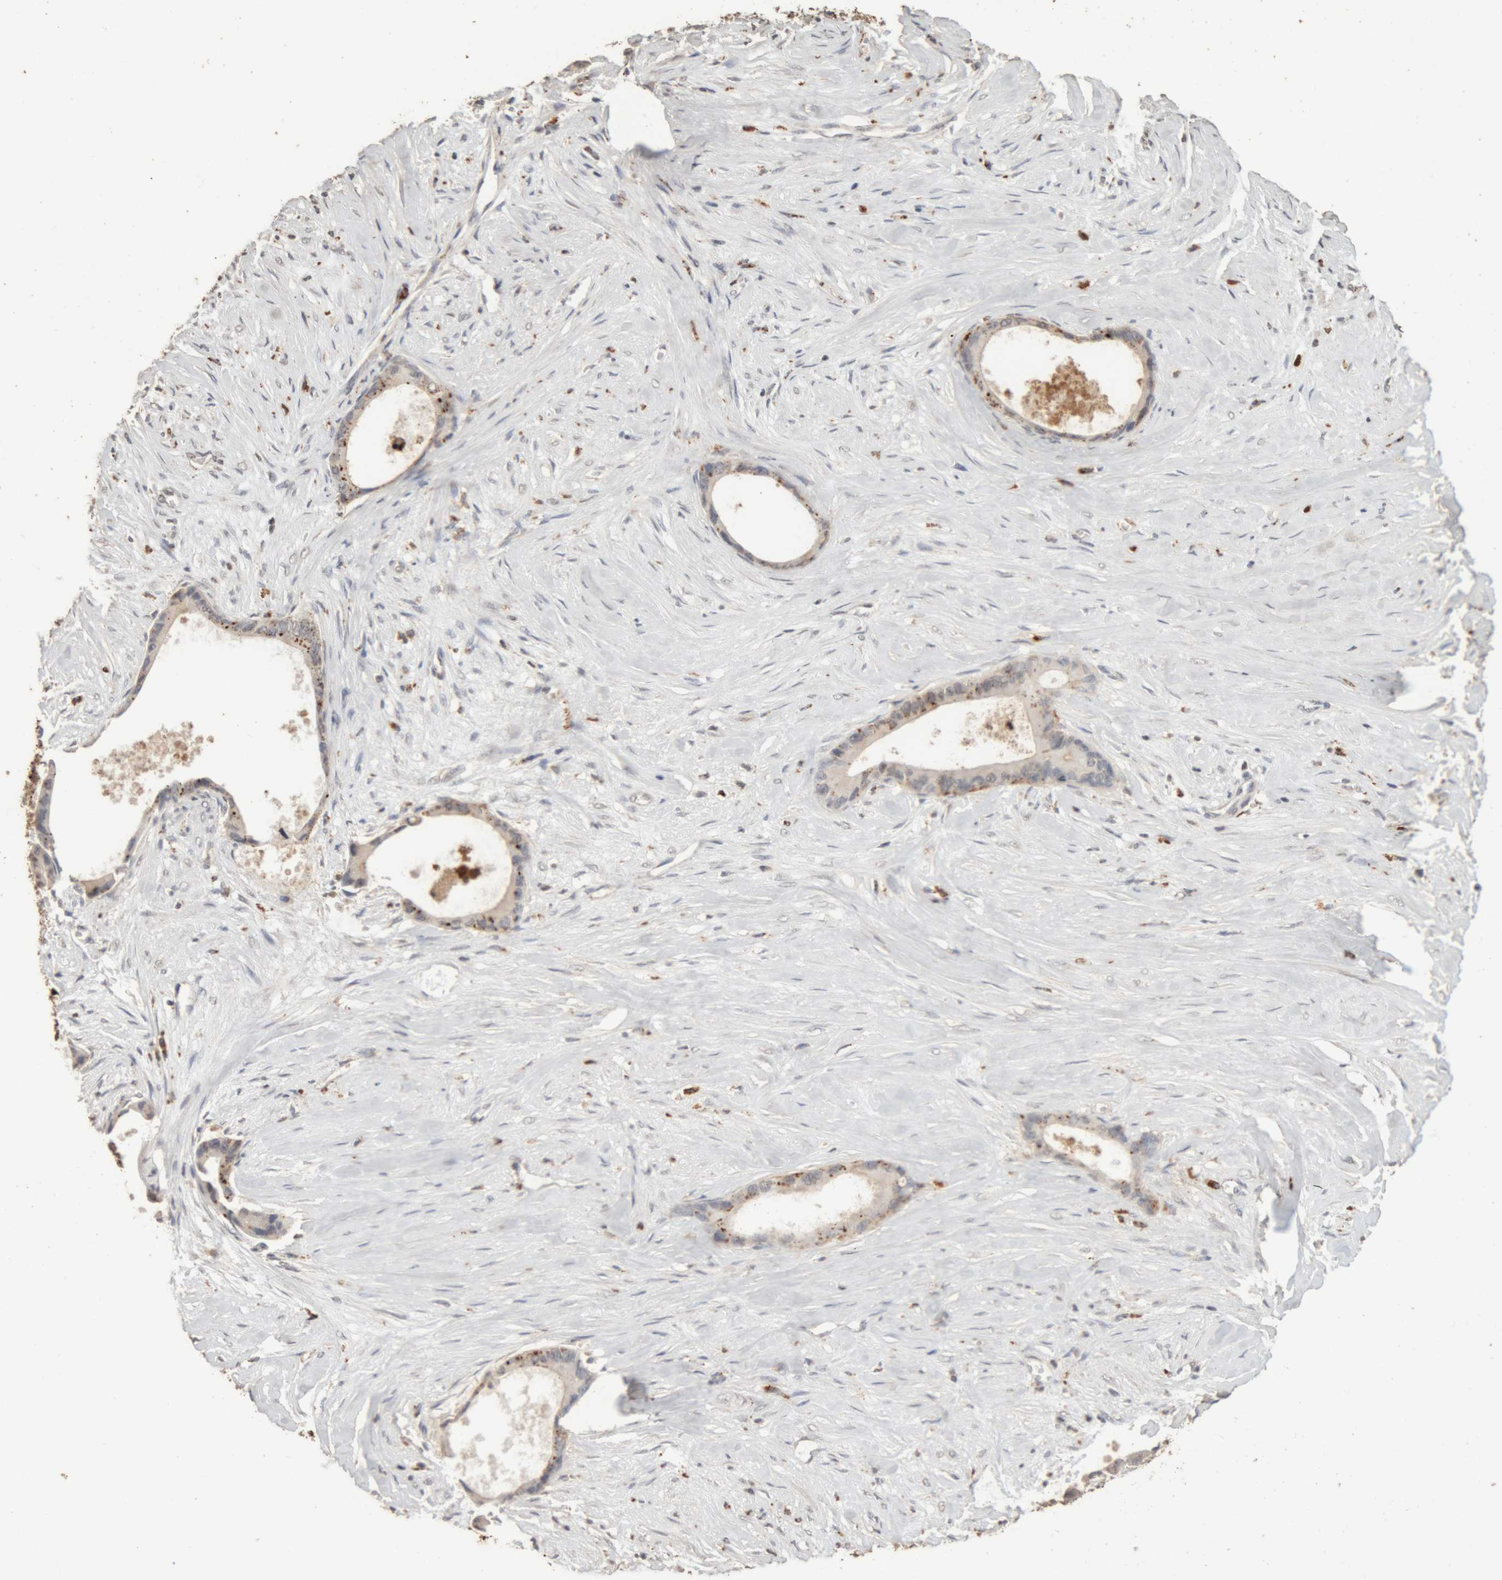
{"staining": {"intensity": "moderate", "quantity": "25%-75%", "location": "cytoplasmic/membranous"}, "tissue": "liver cancer", "cell_type": "Tumor cells", "image_type": "cancer", "snomed": [{"axis": "morphology", "description": "Cholangiocarcinoma"}, {"axis": "topography", "description": "Liver"}], "caption": "This micrograph shows IHC staining of liver cholangiocarcinoma, with medium moderate cytoplasmic/membranous expression in about 25%-75% of tumor cells.", "gene": "ARSA", "patient": {"sex": "female", "age": 55}}